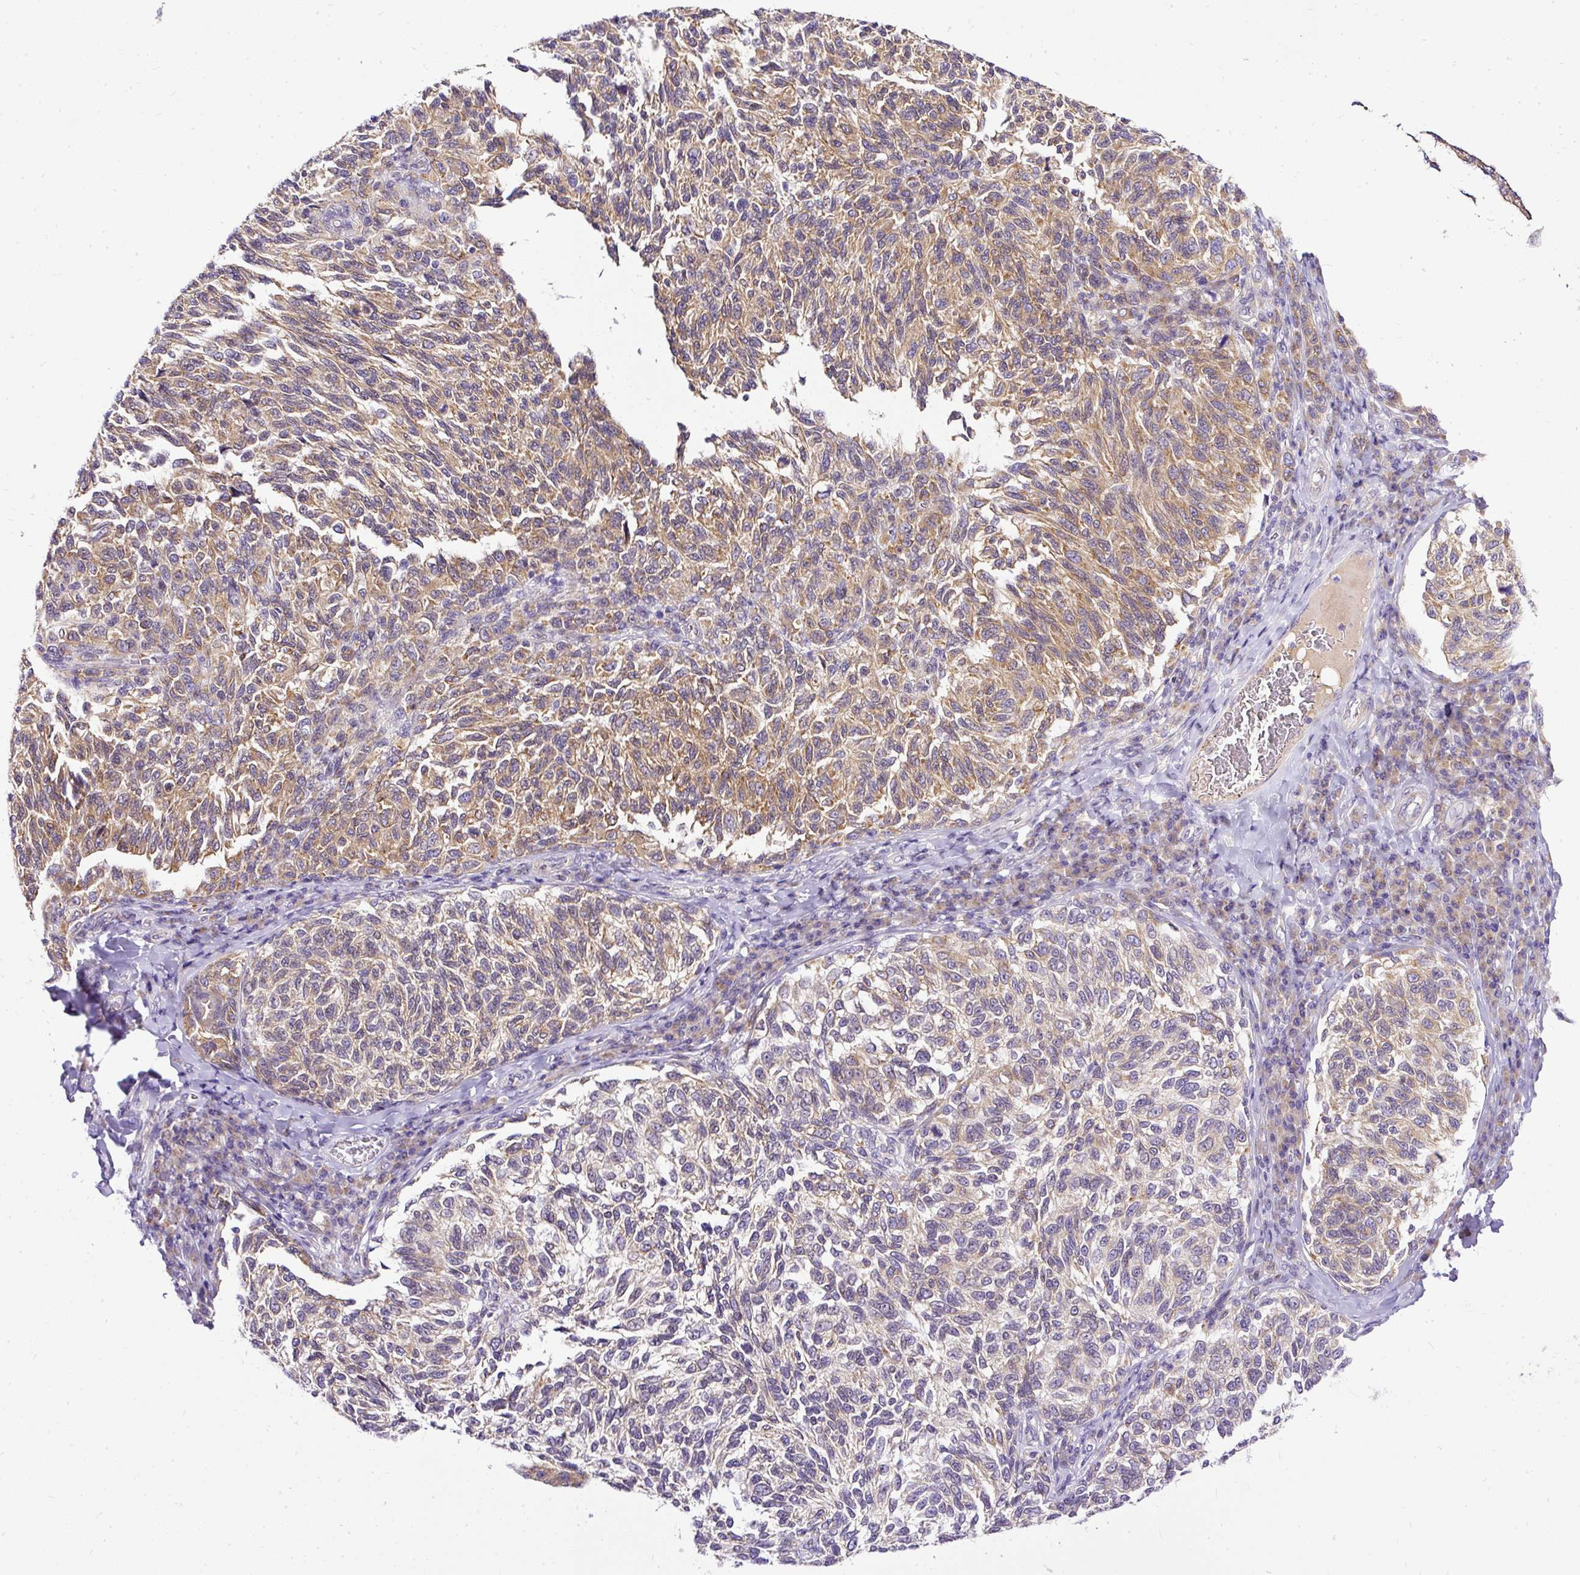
{"staining": {"intensity": "moderate", "quantity": "25%-75%", "location": "cytoplasmic/membranous"}, "tissue": "melanoma", "cell_type": "Tumor cells", "image_type": "cancer", "snomed": [{"axis": "morphology", "description": "Malignant melanoma, NOS"}, {"axis": "topography", "description": "Skin"}], "caption": "Immunohistochemistry (IHC) micrograph of human melanoma stained for a protein (brown), which exhibits medium levels of moderate cytoplasmic/membranous positivity in approximately 25%-75% of tumor cells.", "gene": "AMFR", "patient": {"sex": "female", "age": 73}}